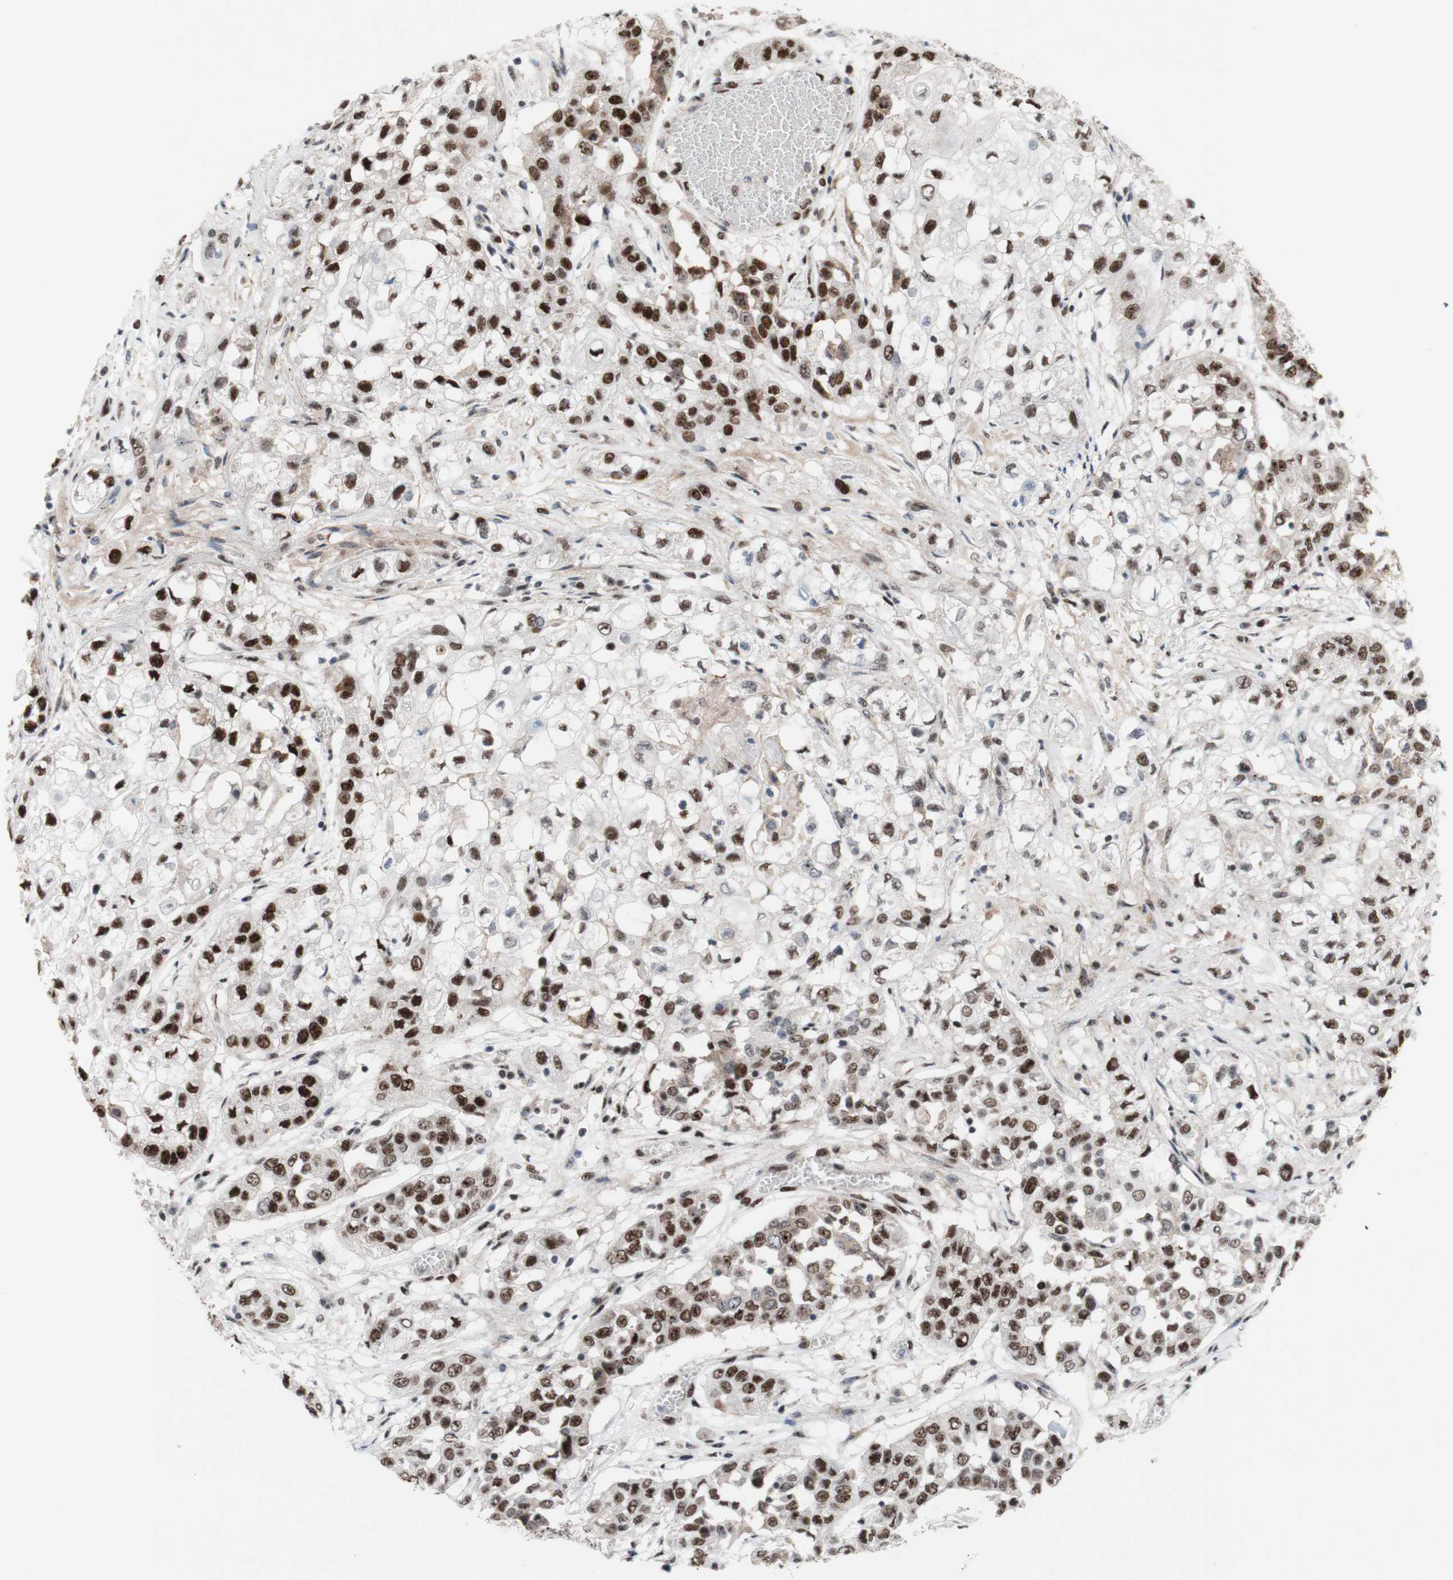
{"staining": {"intensity": "moderate", "quantity": ">75%", "location": "nuclear"}, "tissue": "lung cancer", "cell_type": "Tumor cells", "image_type": "cancer", "snomed": [{"axis": "morphology", "description": "Squamous cell carcinoma, NOS"}, {"axis": "topography", "description": "Lung"}], "caption": "This is an image of IHC staining of lung cancer (squamous cell carcinoma), which shows moderate expression in the nuclear of tumor cells.", "gene": "POLR1A", "patient": {"sex": "male", "age": 71}}